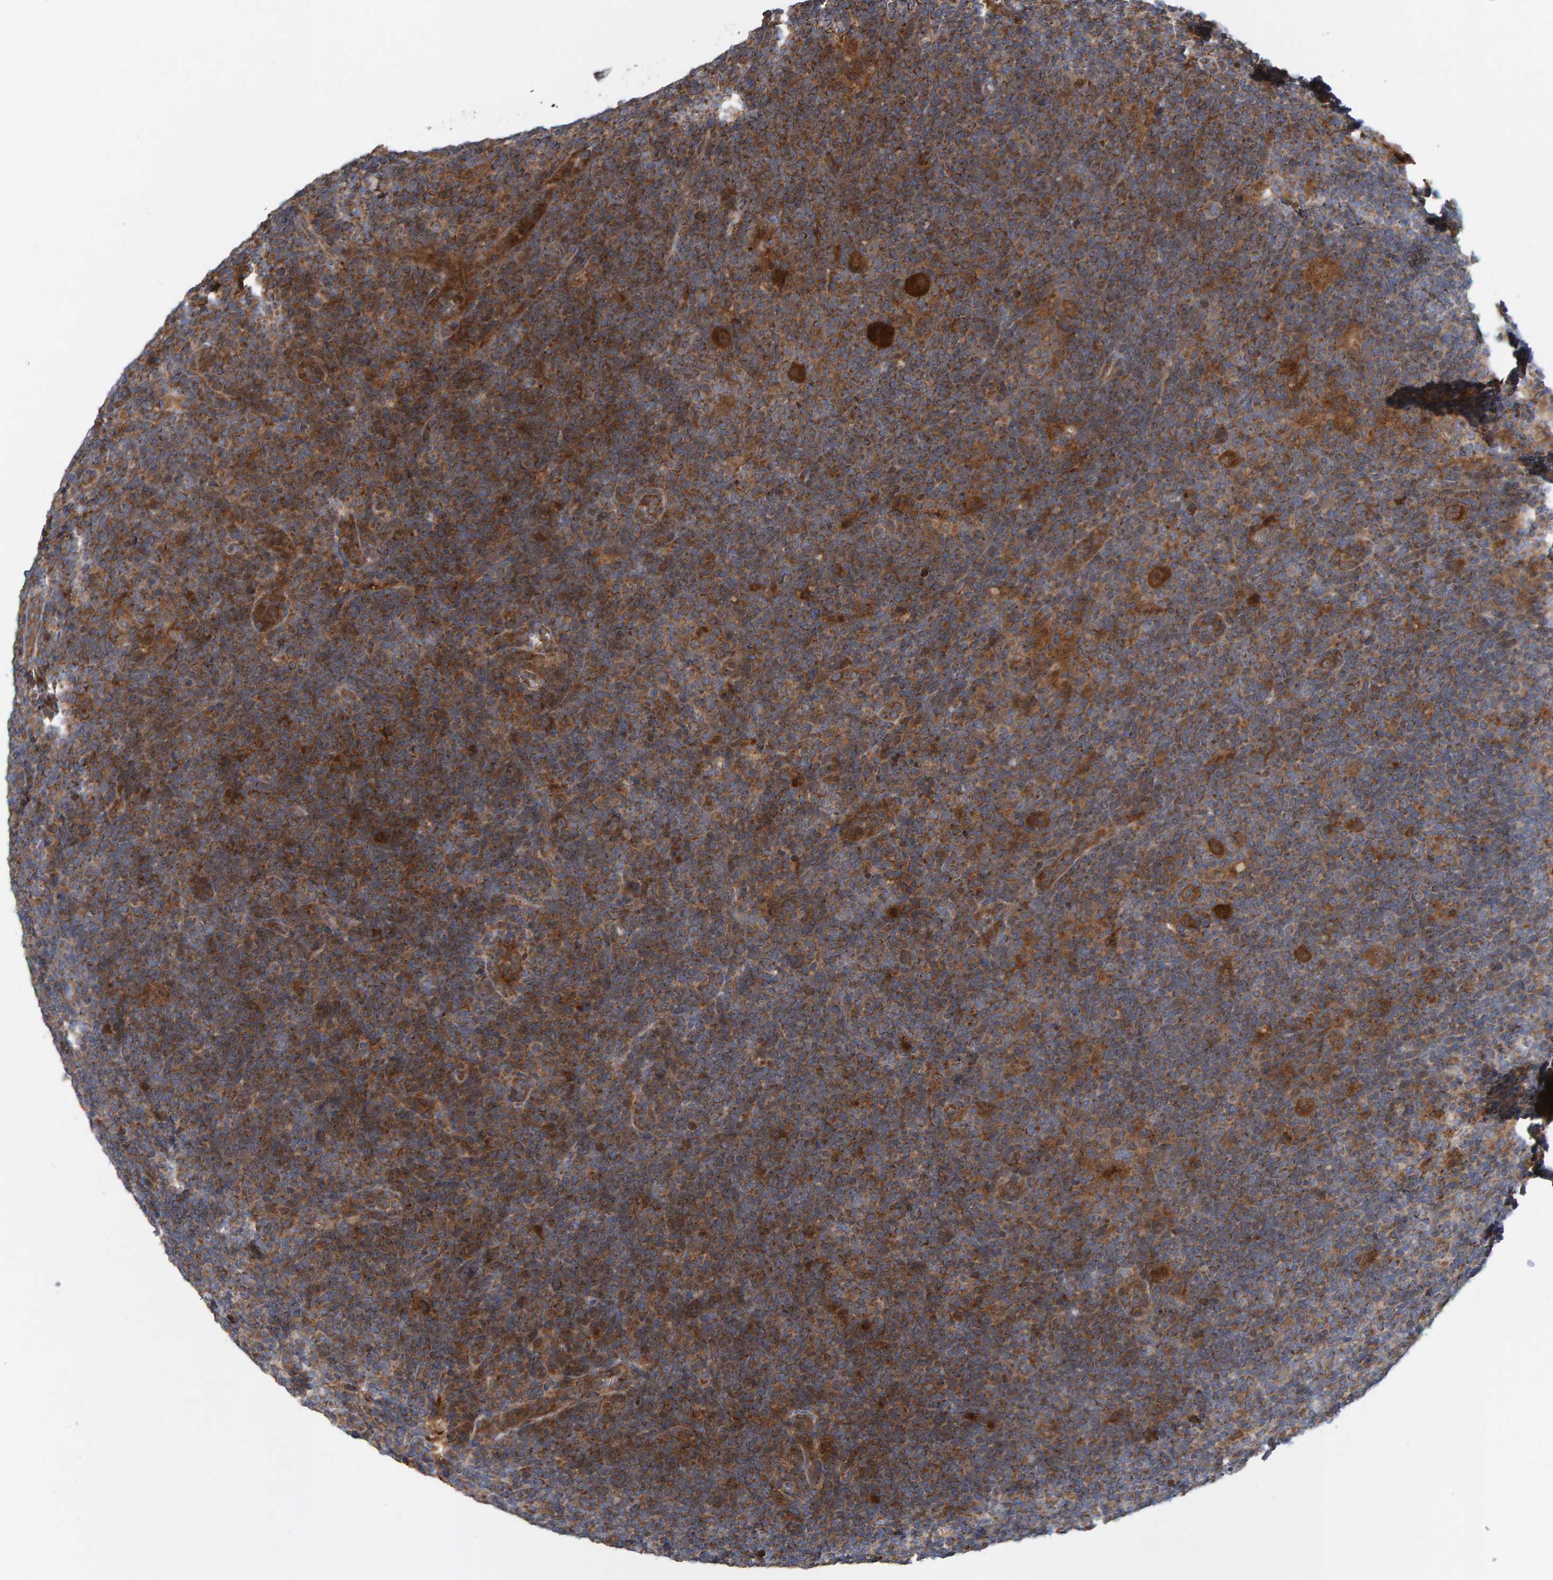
{"staining": {"intensity": "strong", "quantity": ">75%", "location": "cytoplasmic/membranous"}, "tissue": "lymphoma", "cell_type": "Tumor cells", "image_type": "cancer", "snomed": [{"axis": "morphology", "description": "Hodgkin's disease, NOS"}, {"axis": "topography", "description": "Lymph node"}], "caption": "The immunohistochemical stain shows strong cytoplasmic/membranous expression in tumor cells of Hodgkin's disease tissue. Nuclei are stained in blue.", "gene": "KIAA0753", "patient": {"sex": "female", "age": 57}}